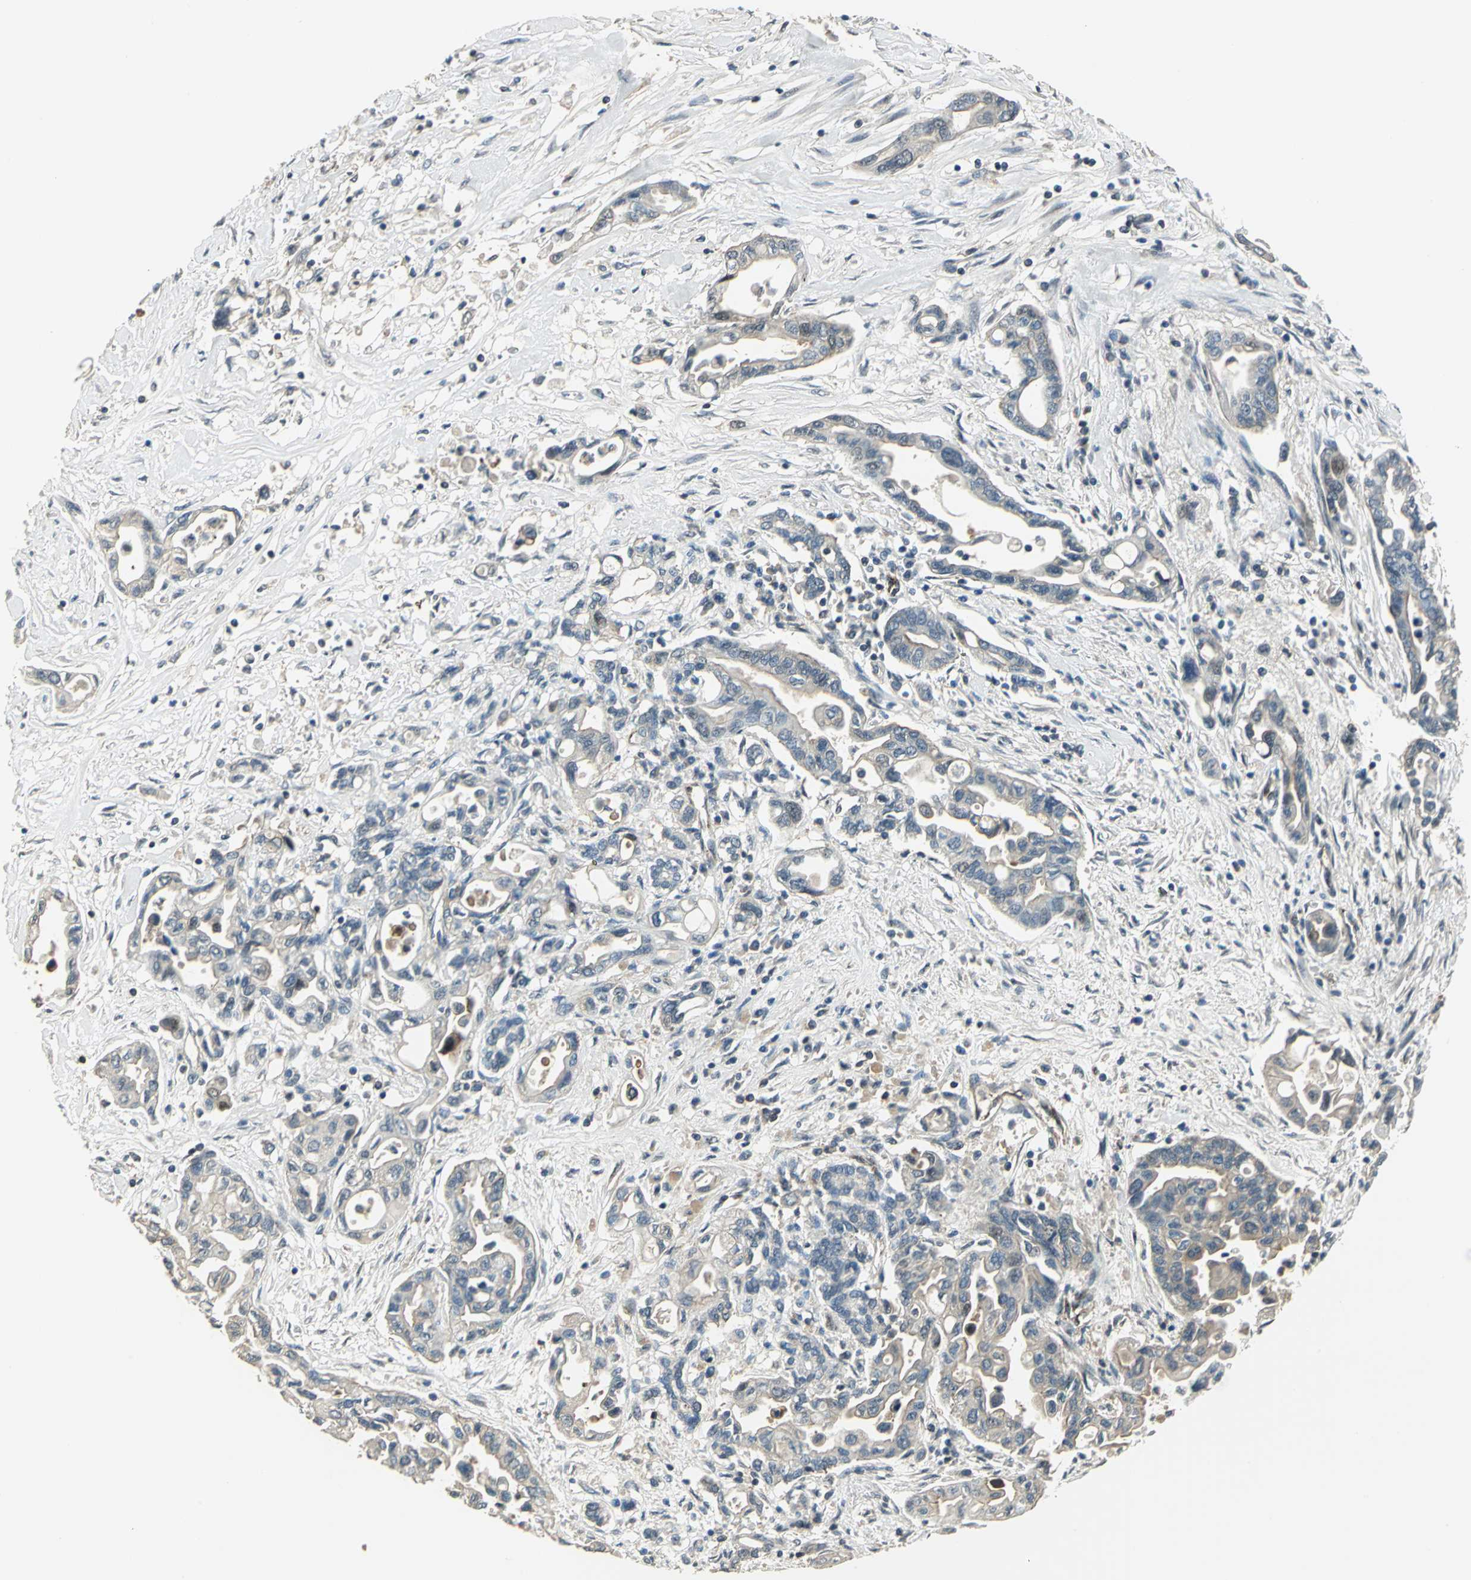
{"staining": {"intensity": "weak", "quantity": "<25%", "location": "cytoplasmic/membranous"}, "tissue": "pancreatic cancer", "cell_type": "Tumor cells", "image_type": "cancer", "snomed": [{"axis": "morphology", "description": "Adenocarcinoma, NOS"}, {"axis": "topography", "description": "Pancreas"}], "caption": "This is an IHC photomicrograph of pancreatic cancer (adenocarcinoma). There is no expression in tumor cells.", "gene": "RAPGEF1", "patient": {"sex": "female", "age": 57}}